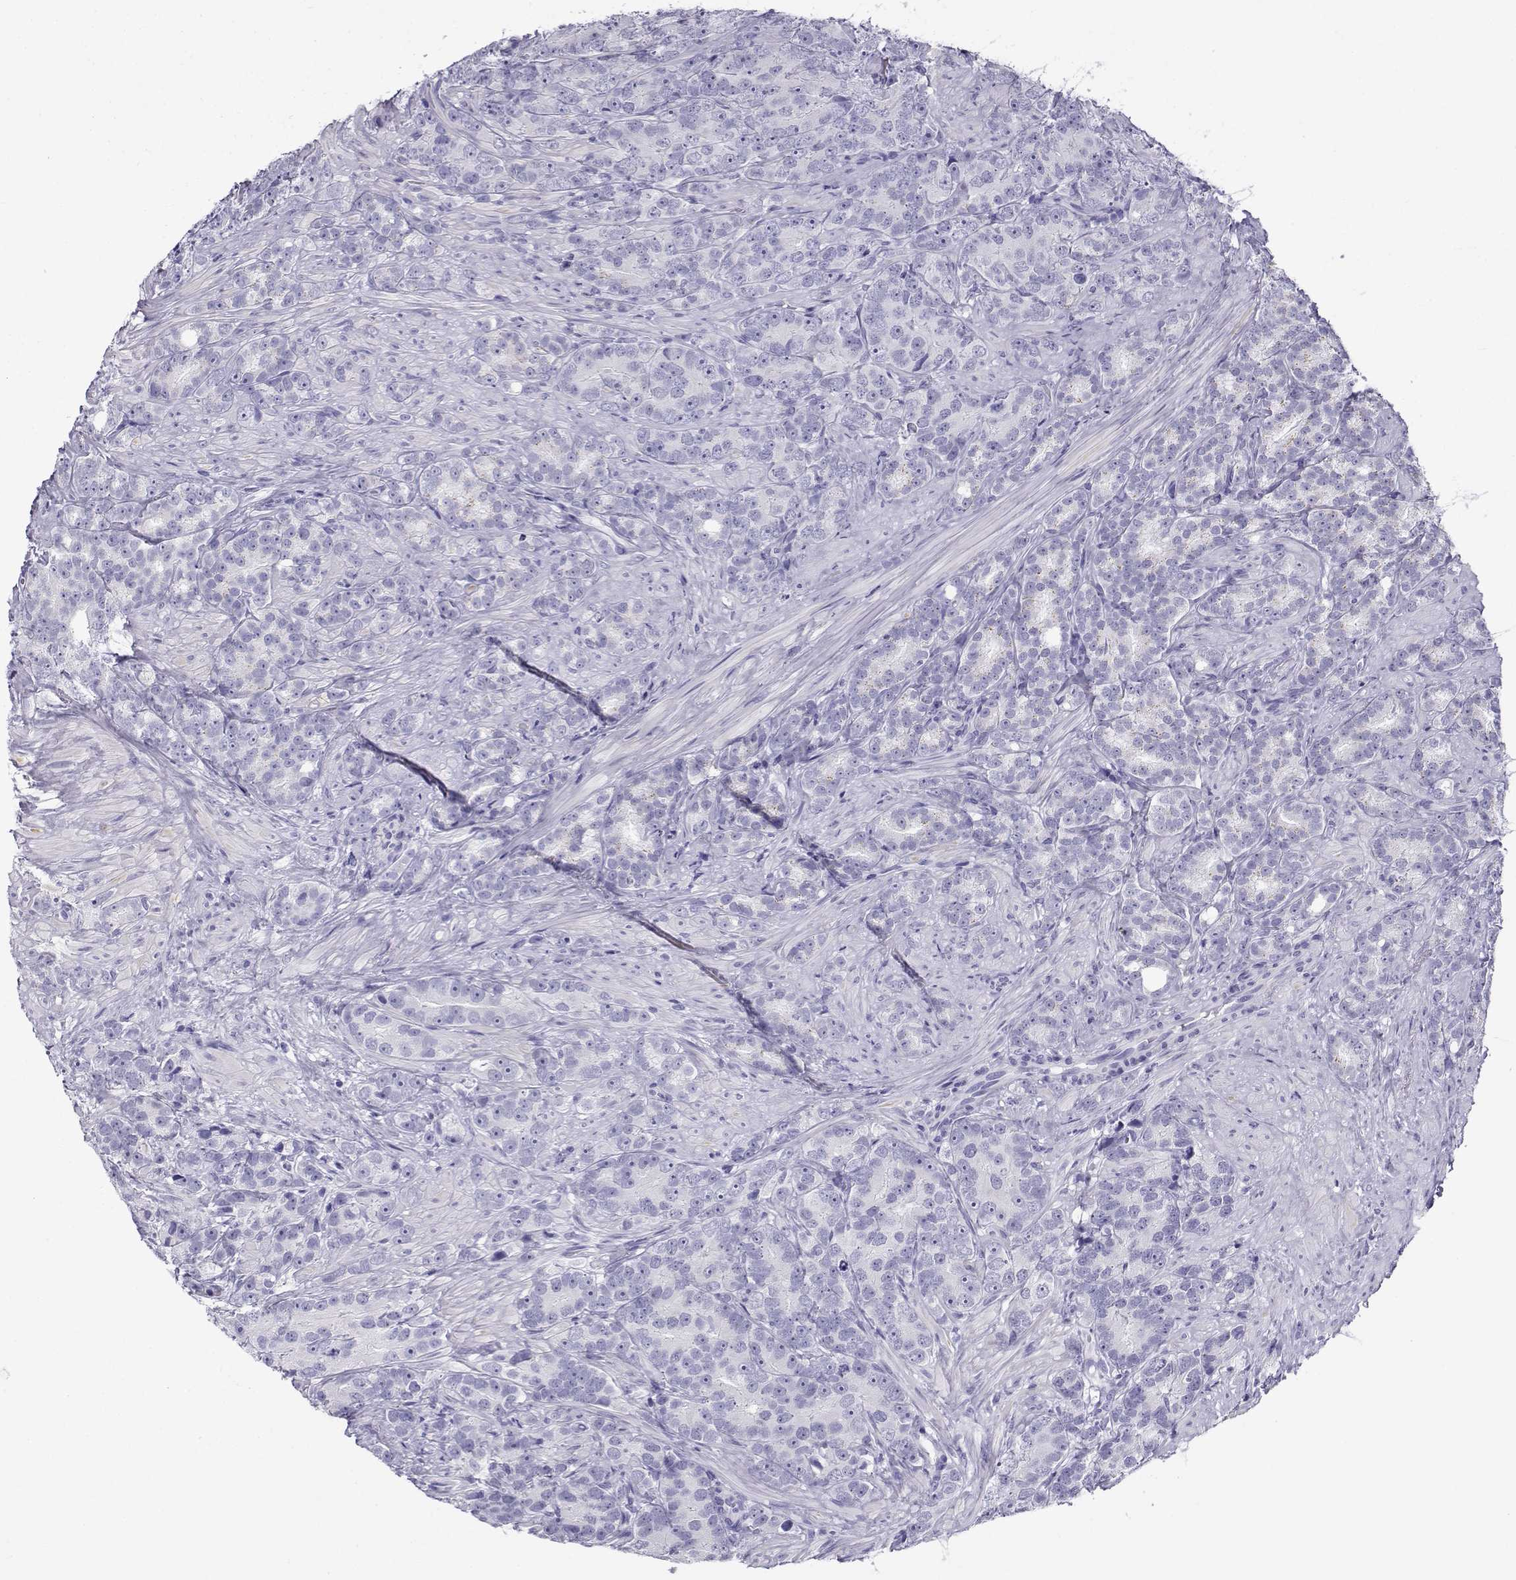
{"staining": {"intensity": "negative", "quantity": "none", "location": "none"}, "tissue": "prostate cancer", "cell_type": "Tumor cells", "image_type": "cancer", "snomed": [{"axis": "morphology", "description": "Adenocarcinoma, High grade"}, {"axis": "topography", "description": "Prostate"}], "caption": "Prostate cancer (high-grade adenocarcinoma) stained for a protein using IHC displays no staining tumor cells.", "gene": "CABS1", "patient": {"sex": "male", "age": 90}}